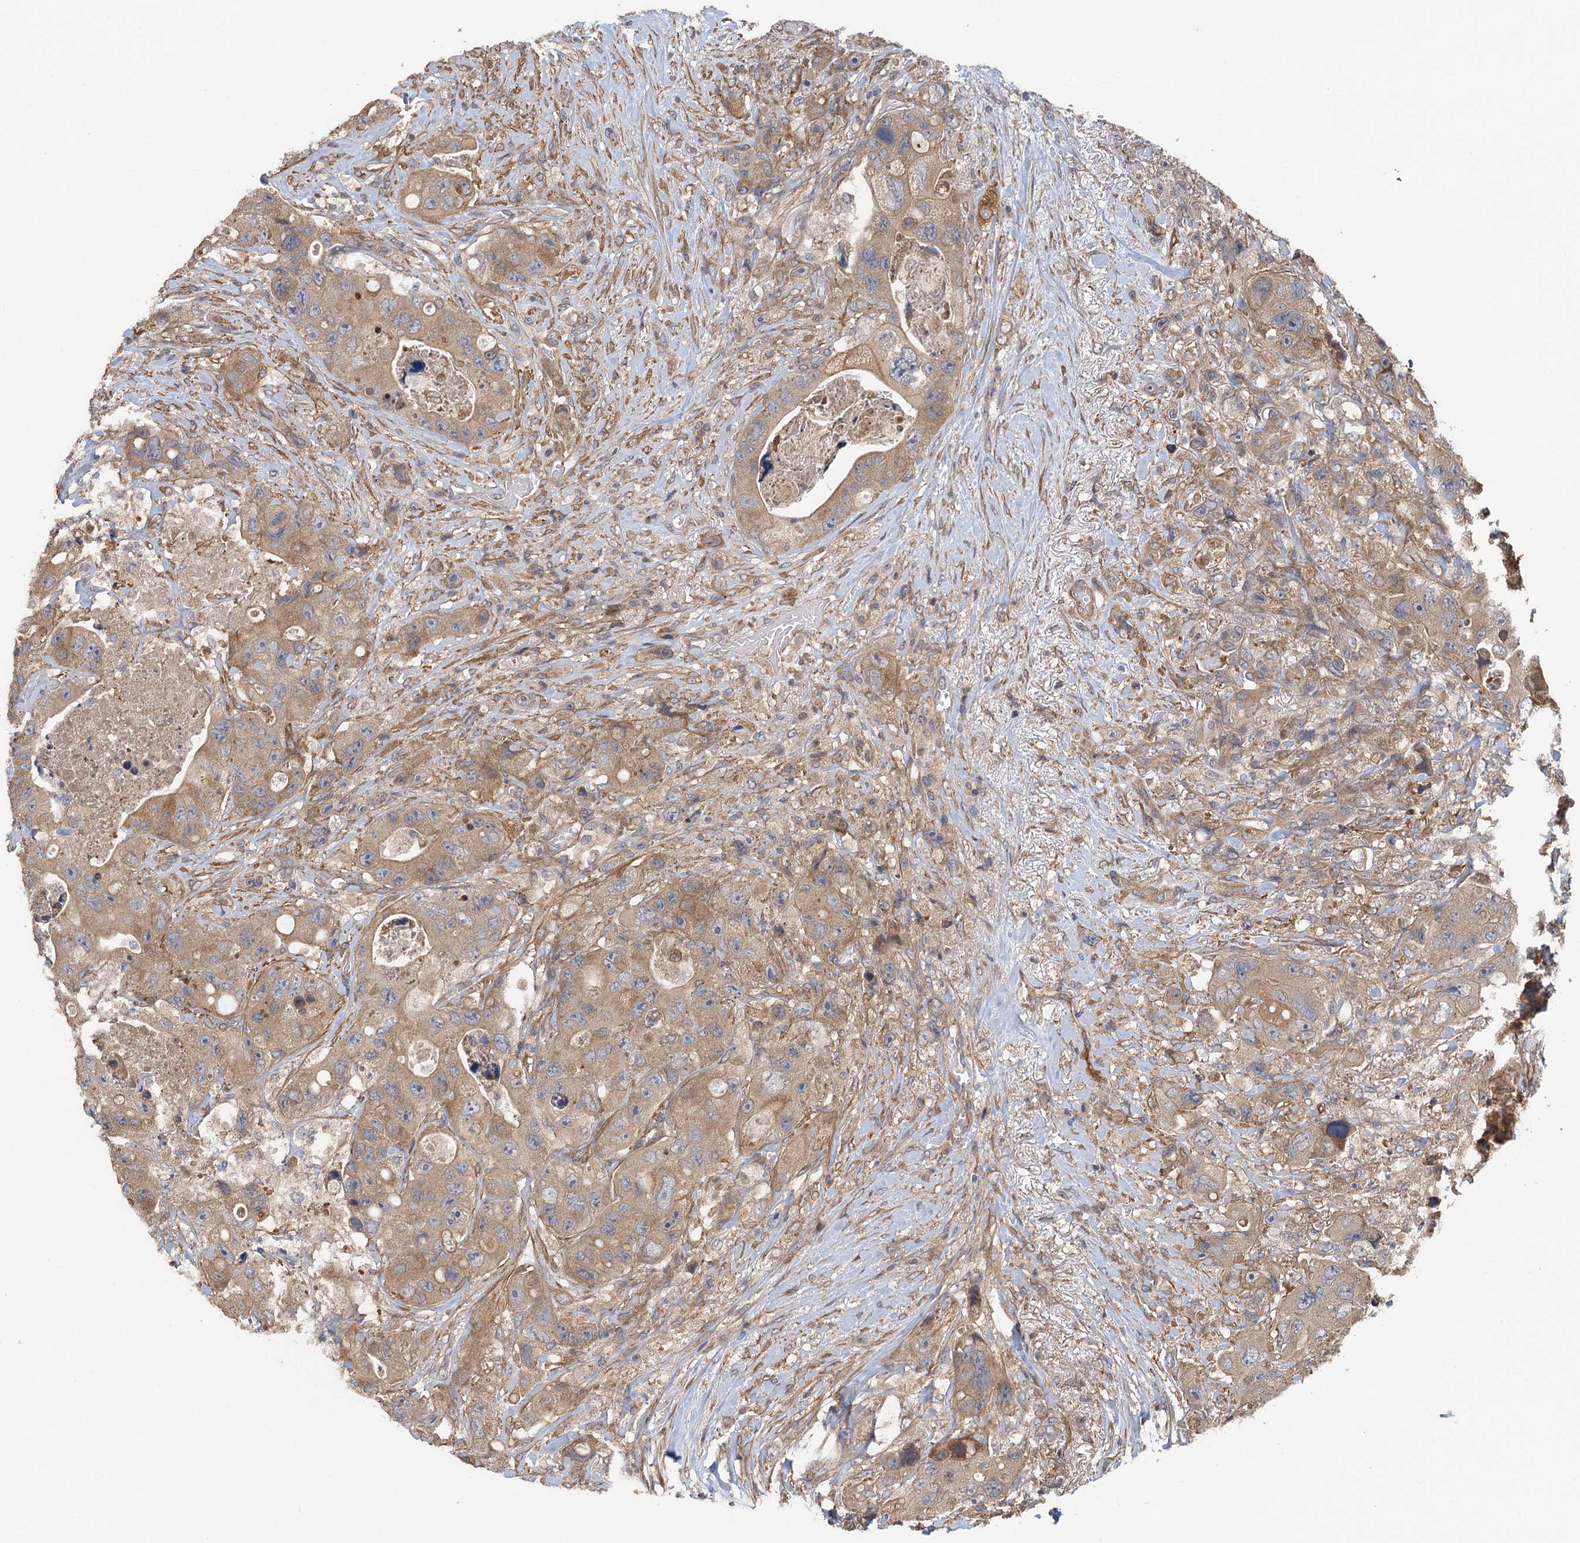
{"staining": {"intensity": "moderate", "quantity": ">75%", "location": "cytoplasmic/membranous"}, "tissue": "colorectal cancer", "cell_type": "Tumor cells", "image_type": "cancer", "snomed": [{"axis": "morphology", "description": "Adenocarcinoma, NOS"}, {"axis": "topography", "description": "Colon"}], "caption": "Immunohistochemical staining of colorectal cancer reveals medium levels of moderate cytoplasmic/membranous expression in approximately >75% of tumor cells. (IHC, brightfield microscopy, high magnification).", "gene": "MEAK7", "patient": {"sex": "female", "age": 46}}